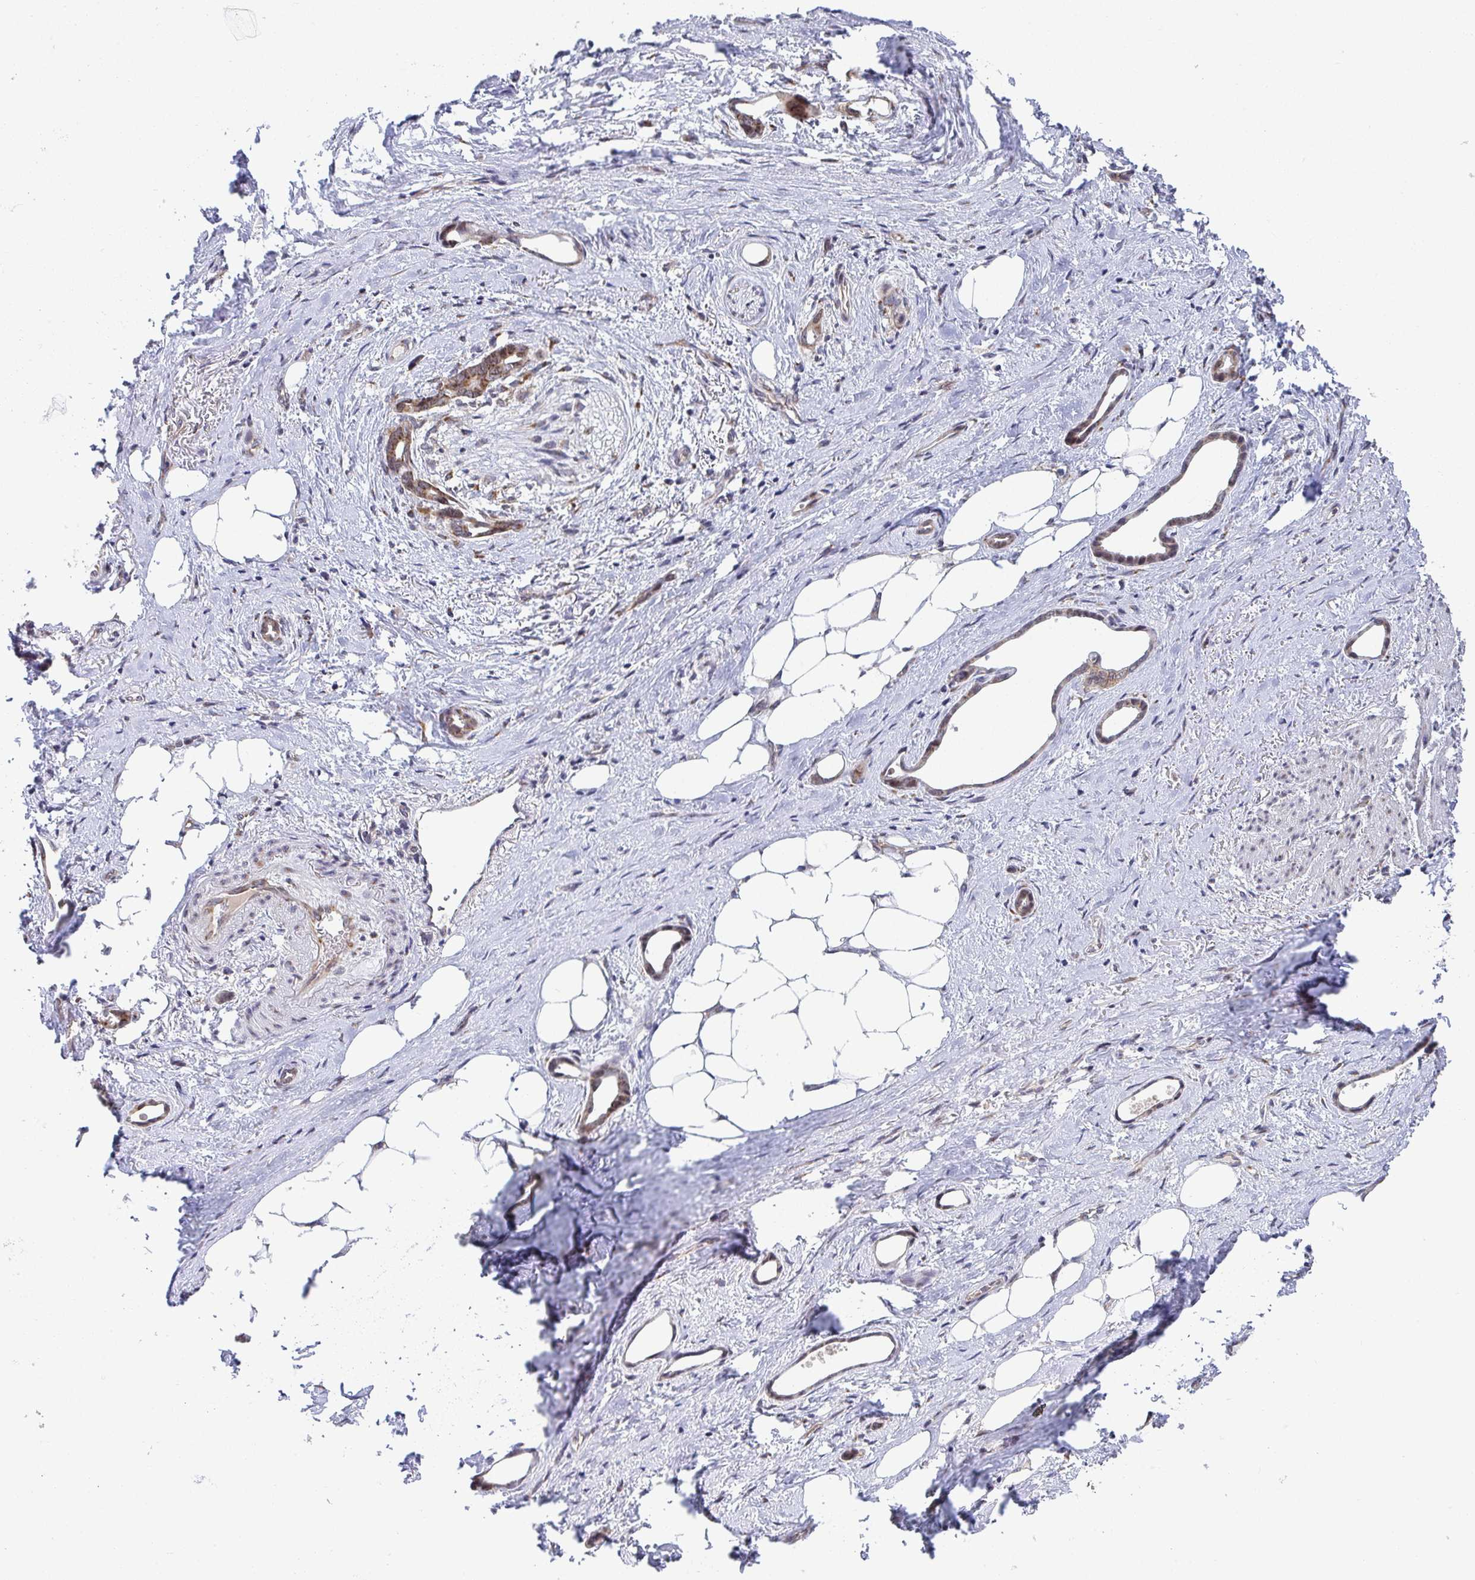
{"staining": {"intensity": "moderate", "quantity": ">75%", "location": "cytoplasmic/membranous"}, "tissue": "stomach cancer", "cell_type": "Tumor cells", "image_type": "cancer", "snomed": [{"axis": "morphology", "description": "Adenocarcinoma, NOS"}, {"axis": "topography", "description": "Stomach, upper"}], "caption": "Stomach cancer (adenocarcinoma) stained for a protein exhibits moderate cytoplasmic/membranous positivity in tumor cells.", "gene": "ATP5MJ", "patient": {"sex": "male", "age": 62}}